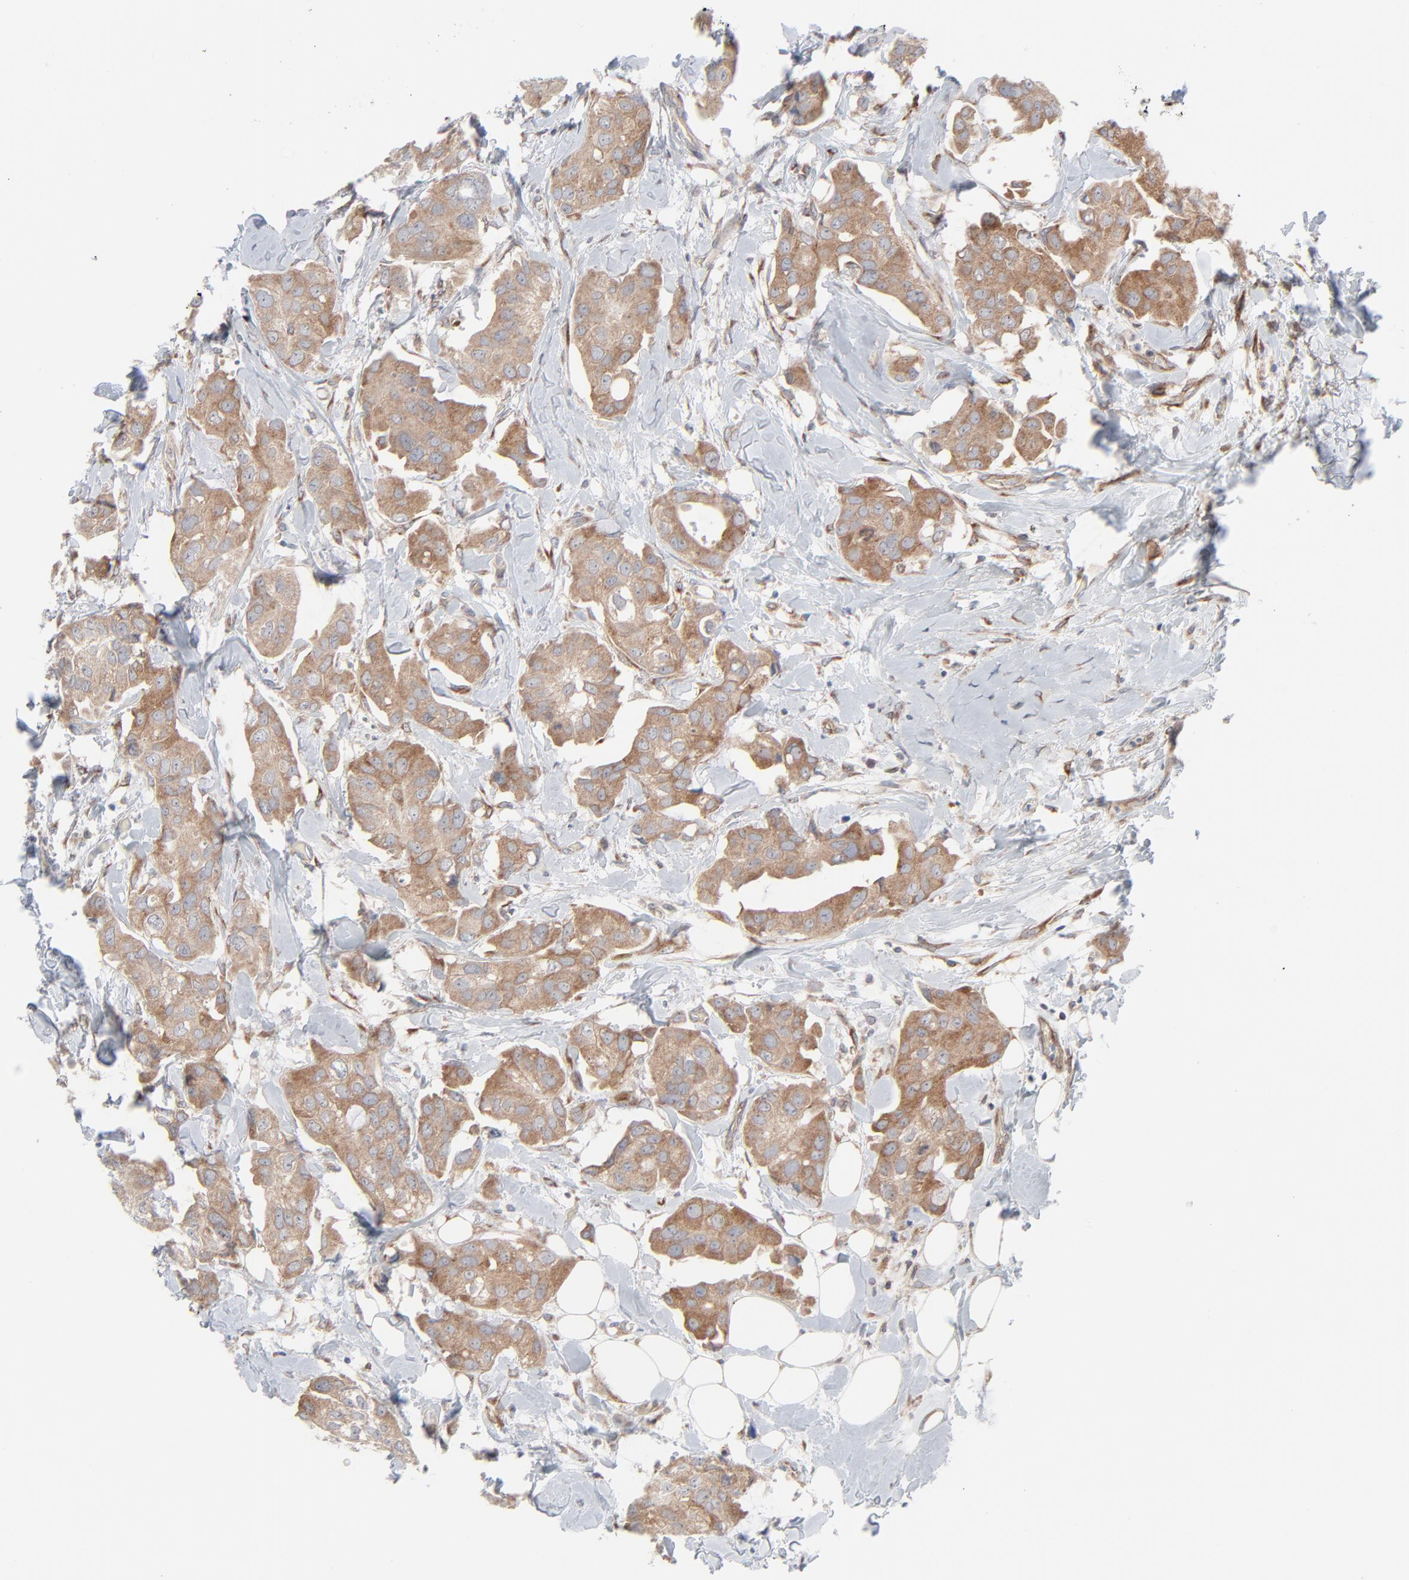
{"staining": {"intensity": "weak", "quantity": ">75%", "location": "cytoplasmic/membranous"}, "tissue": "breast cancer", "cell_type": "Tumor cells", "image_type": "cancer", "snomed": [{"axis": "morphology", "description": "Duct carcinoma"}, {"axis": "topography", "description": "Breast"}], "caption": "Weak cytoplasmic/membranous positivity is identified in approximately >75% of tumor cells in breast cancer.", "gene": "KDSR", "patient": {"sex": "female", "age": 40}}